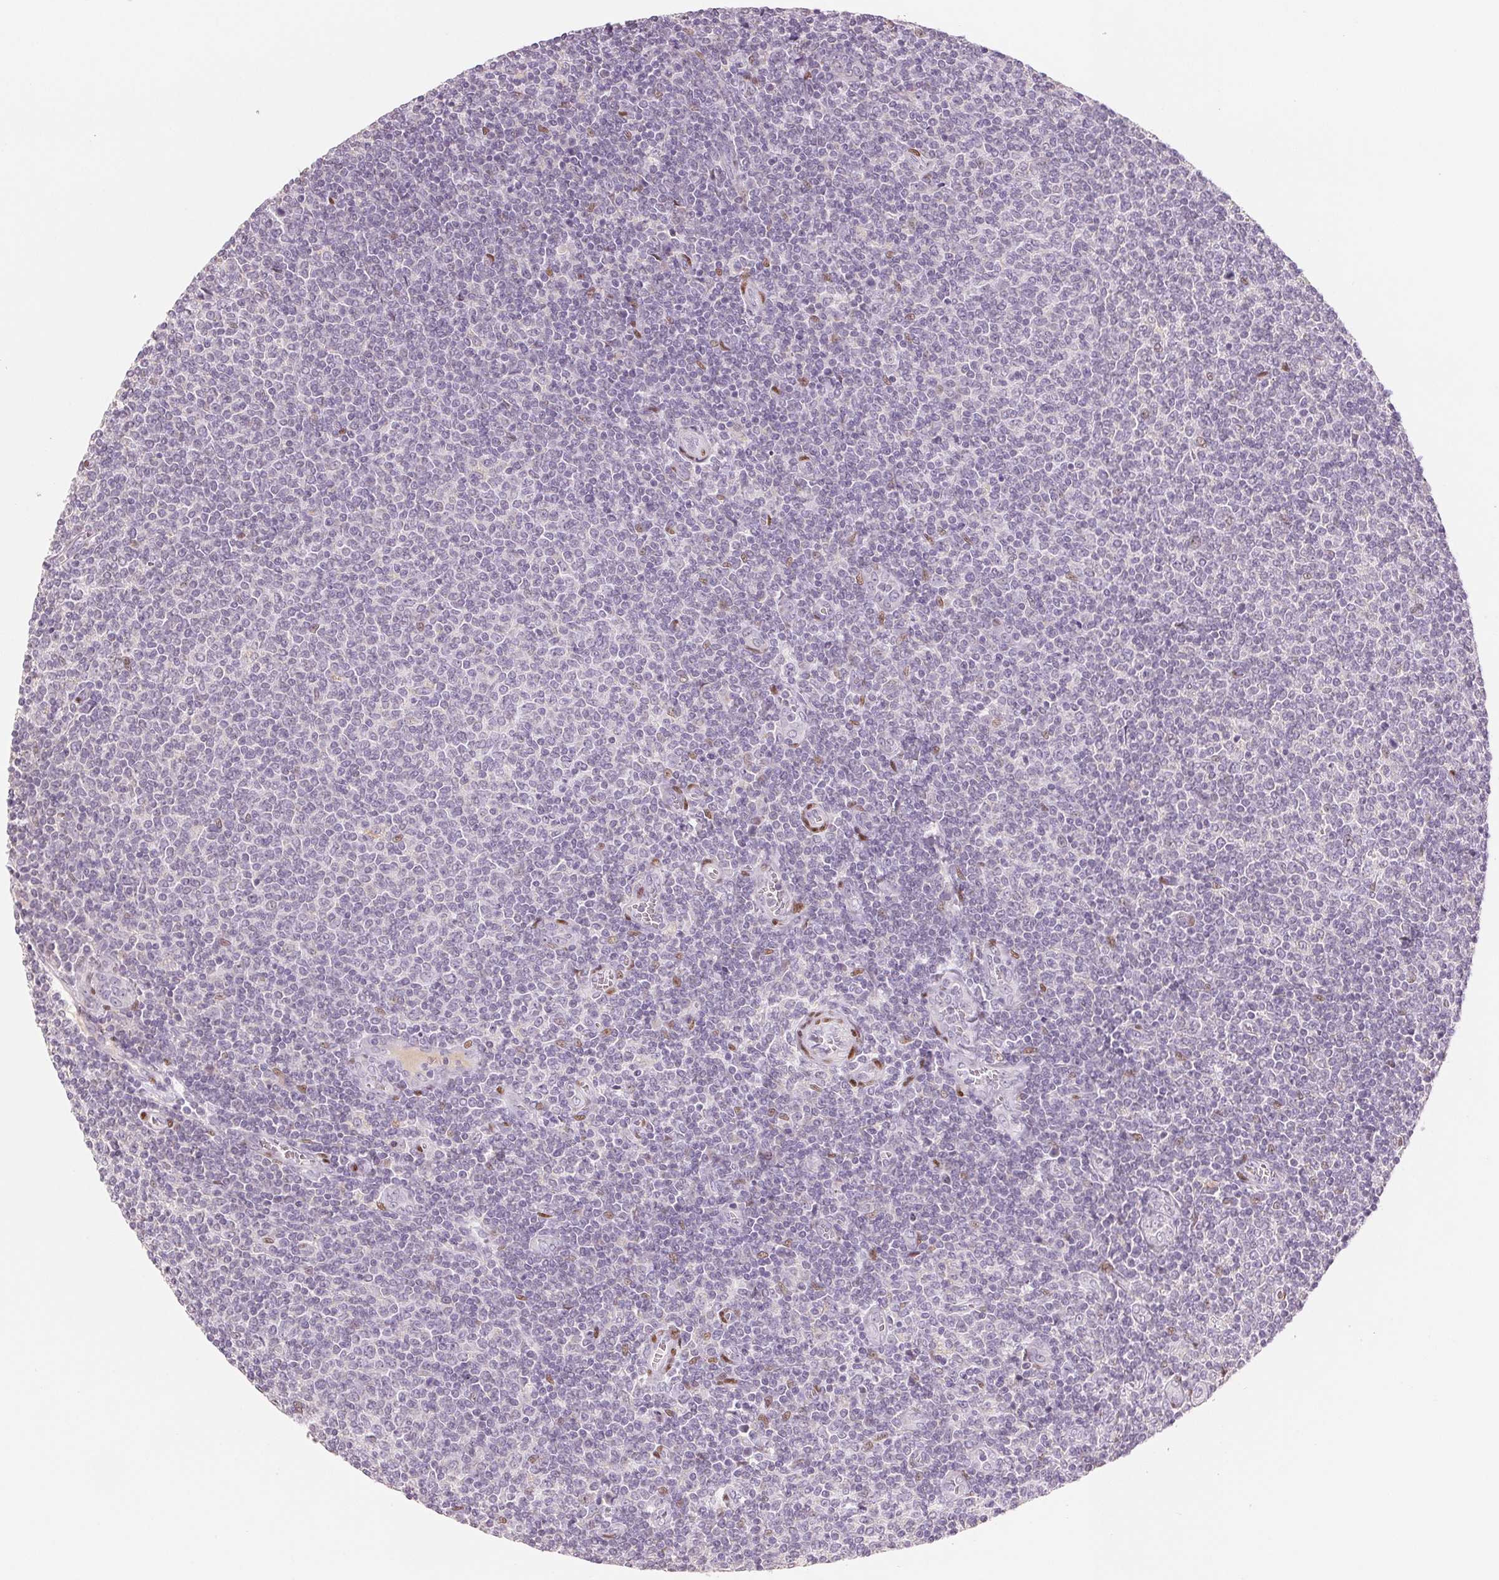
{"staining": {"intensity": "negative", "quantity": "none", "location": "none"}, "tissue": "lymphoma", "cell_type": "Tumor cells", "image_type": "cancer", "snomed": [{"axis": "morphology", "description": "Malignant lymphoma, non-Hodgkin's type, Low grade"}, {"axis": "topography", "description": "Lymph node"}], "caption": "This is an immunohistochemistry (IHC) image of low-grade malignant lymphoma, non-Hodgkin's type. There is no expression in tumor cells.", "gene": "SMARCD3", "patient": {"sex": "male", "age": 52}}